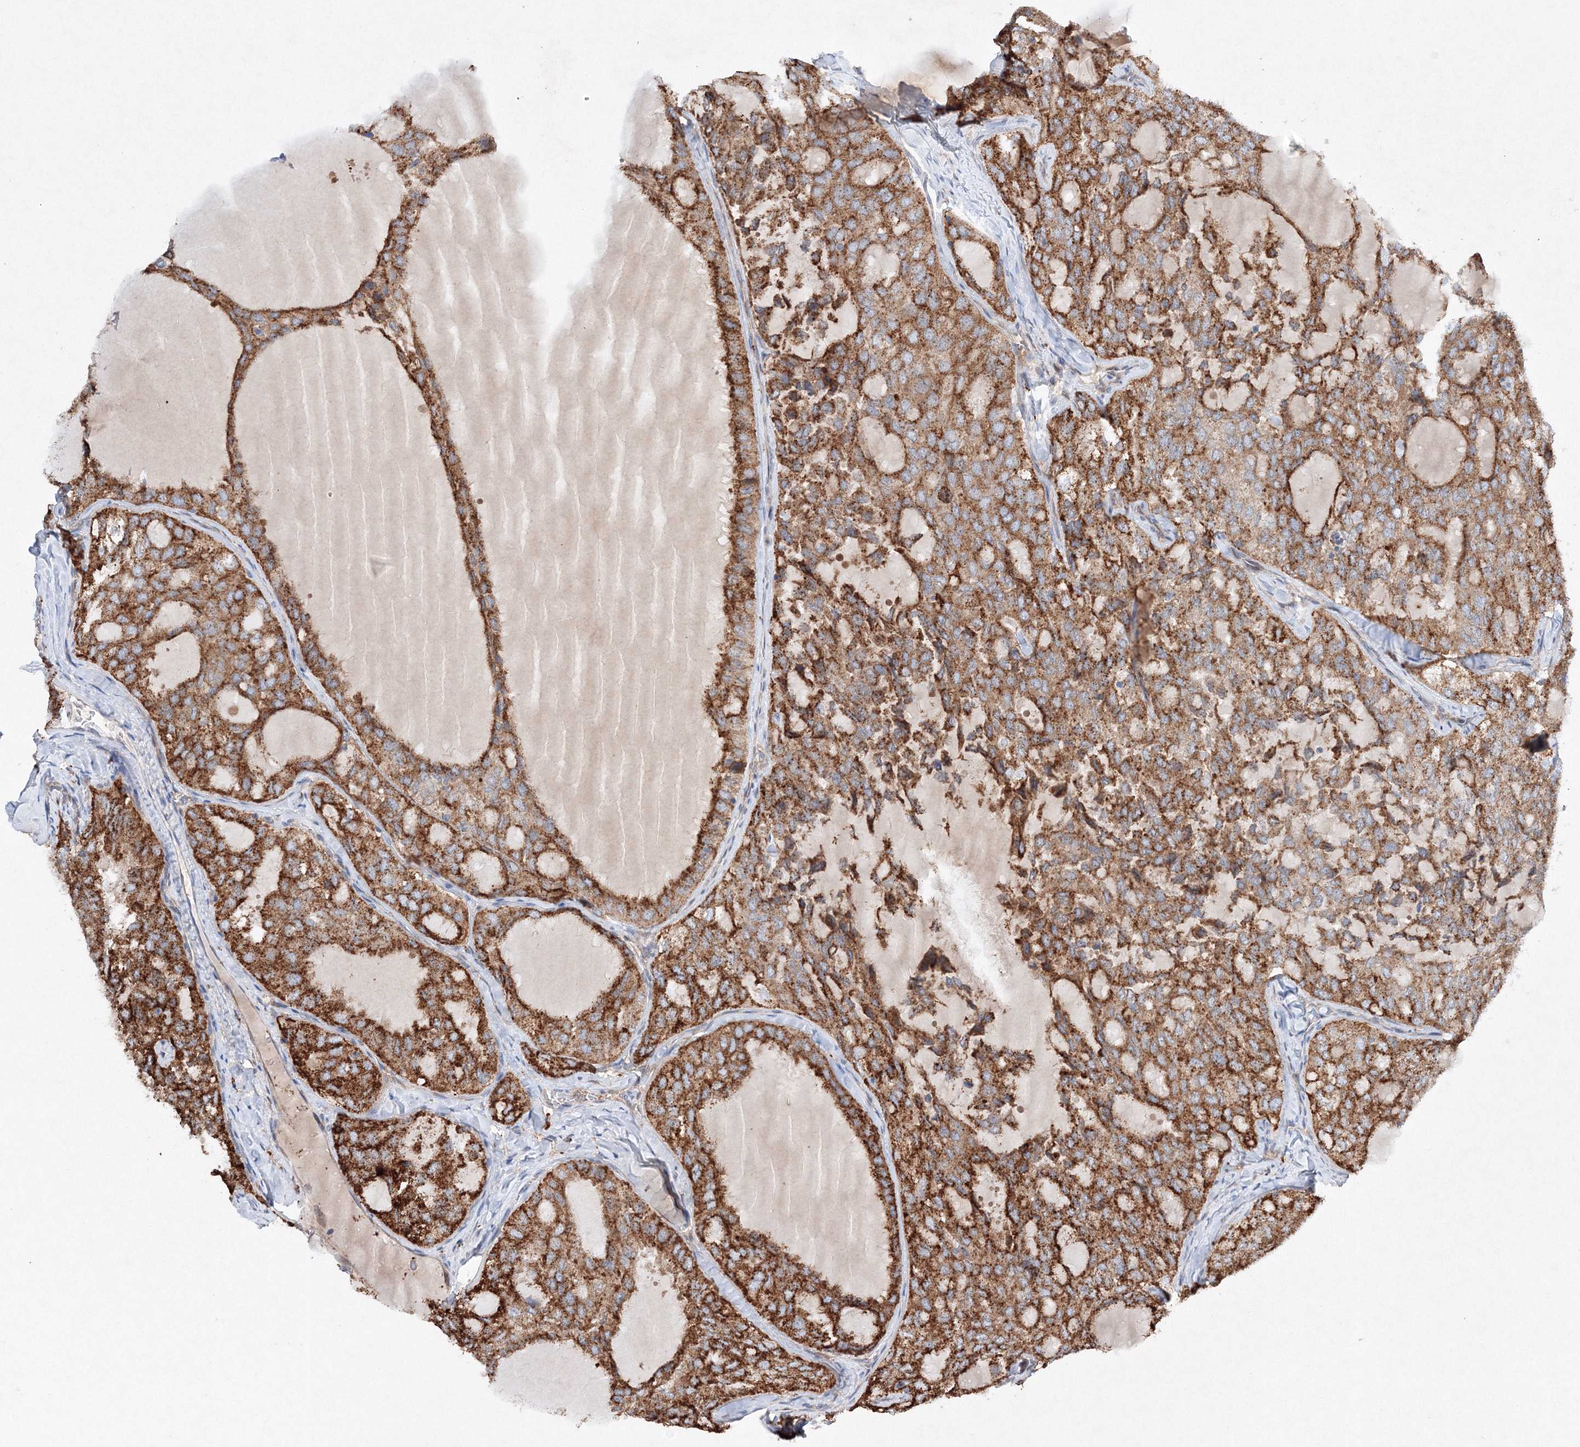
{"staining": {"intensity": "strong", "quantity": ">75%", "location": "cytoplasmic/membranous"}, "tissue": "thyroid cancer", "cell_type": "Tumor cells", "image_type": "cancer", "snomed": [{"axis": "morphology", "description": "Follicular adenoma carcinoma, NOS"}, {"axis": "topography", "description": "Thyroid gland"}], "caption": "Strong cytoplasmic/membranous staining for a protein is identified in about >75% of tumor cells of thyroid follicular adenoma carcinoma using IHC.", "gene": "SLC36A1", "patient": {"sex": "male", "age": 75}}